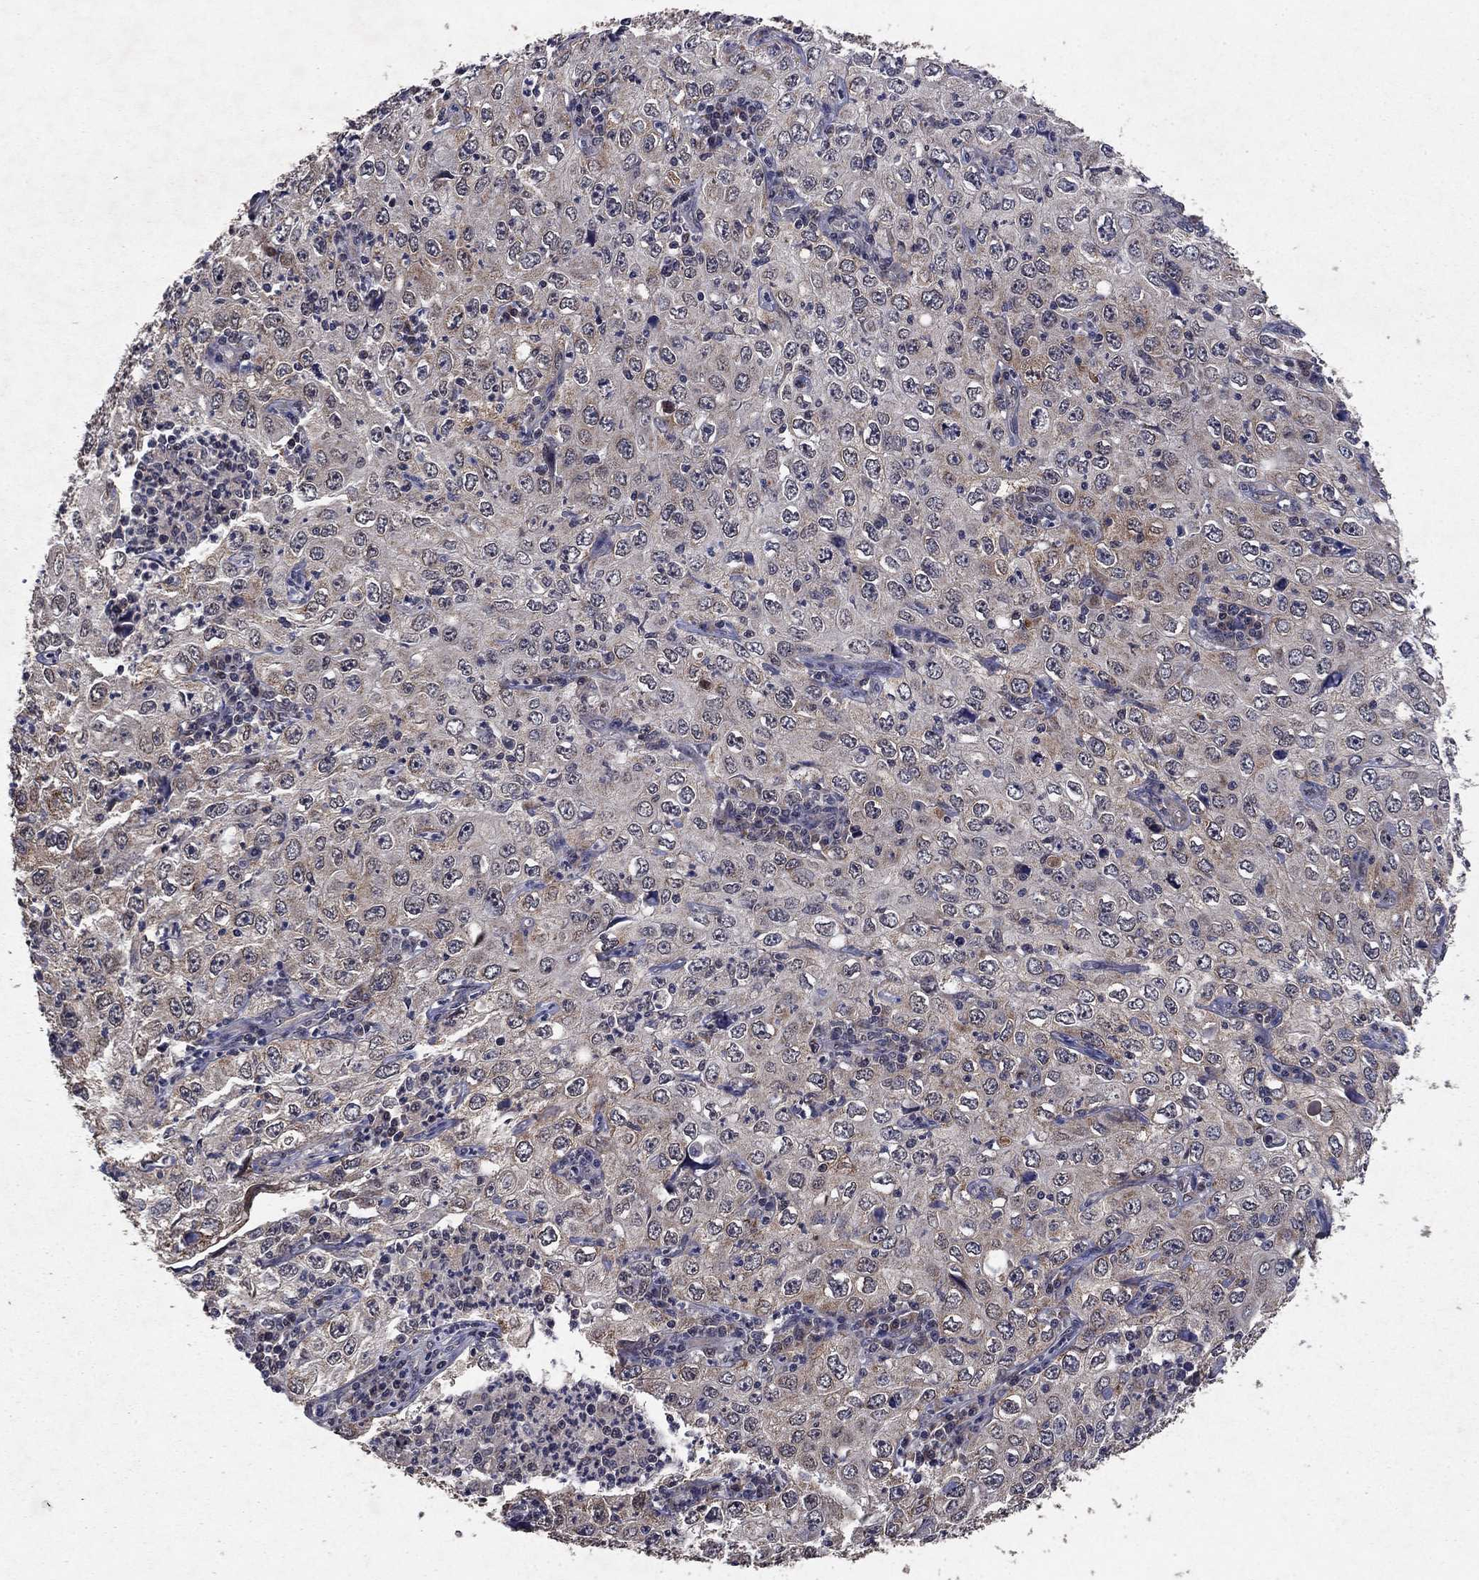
{"staining": {"intensity": "weak", "quantity": "<25%", "location": "cytoplasmic/membranous"}, "tissue": "cervical cancer", "cell_type": "Tumor cells", "image_type": "cancer", "snomed": [{"axis": "morphology", "description": "Squamous cell carcinoma, NOS"}, {"axis": "topography", "description": "Cervix"}], "caption": "This is a image of immunohistochemistry (IHC) staining of cervical cancer, which shows no expression in tumor cells.", "gene": "DHRS1", "patient": {"sex": "female", "age": 24}}